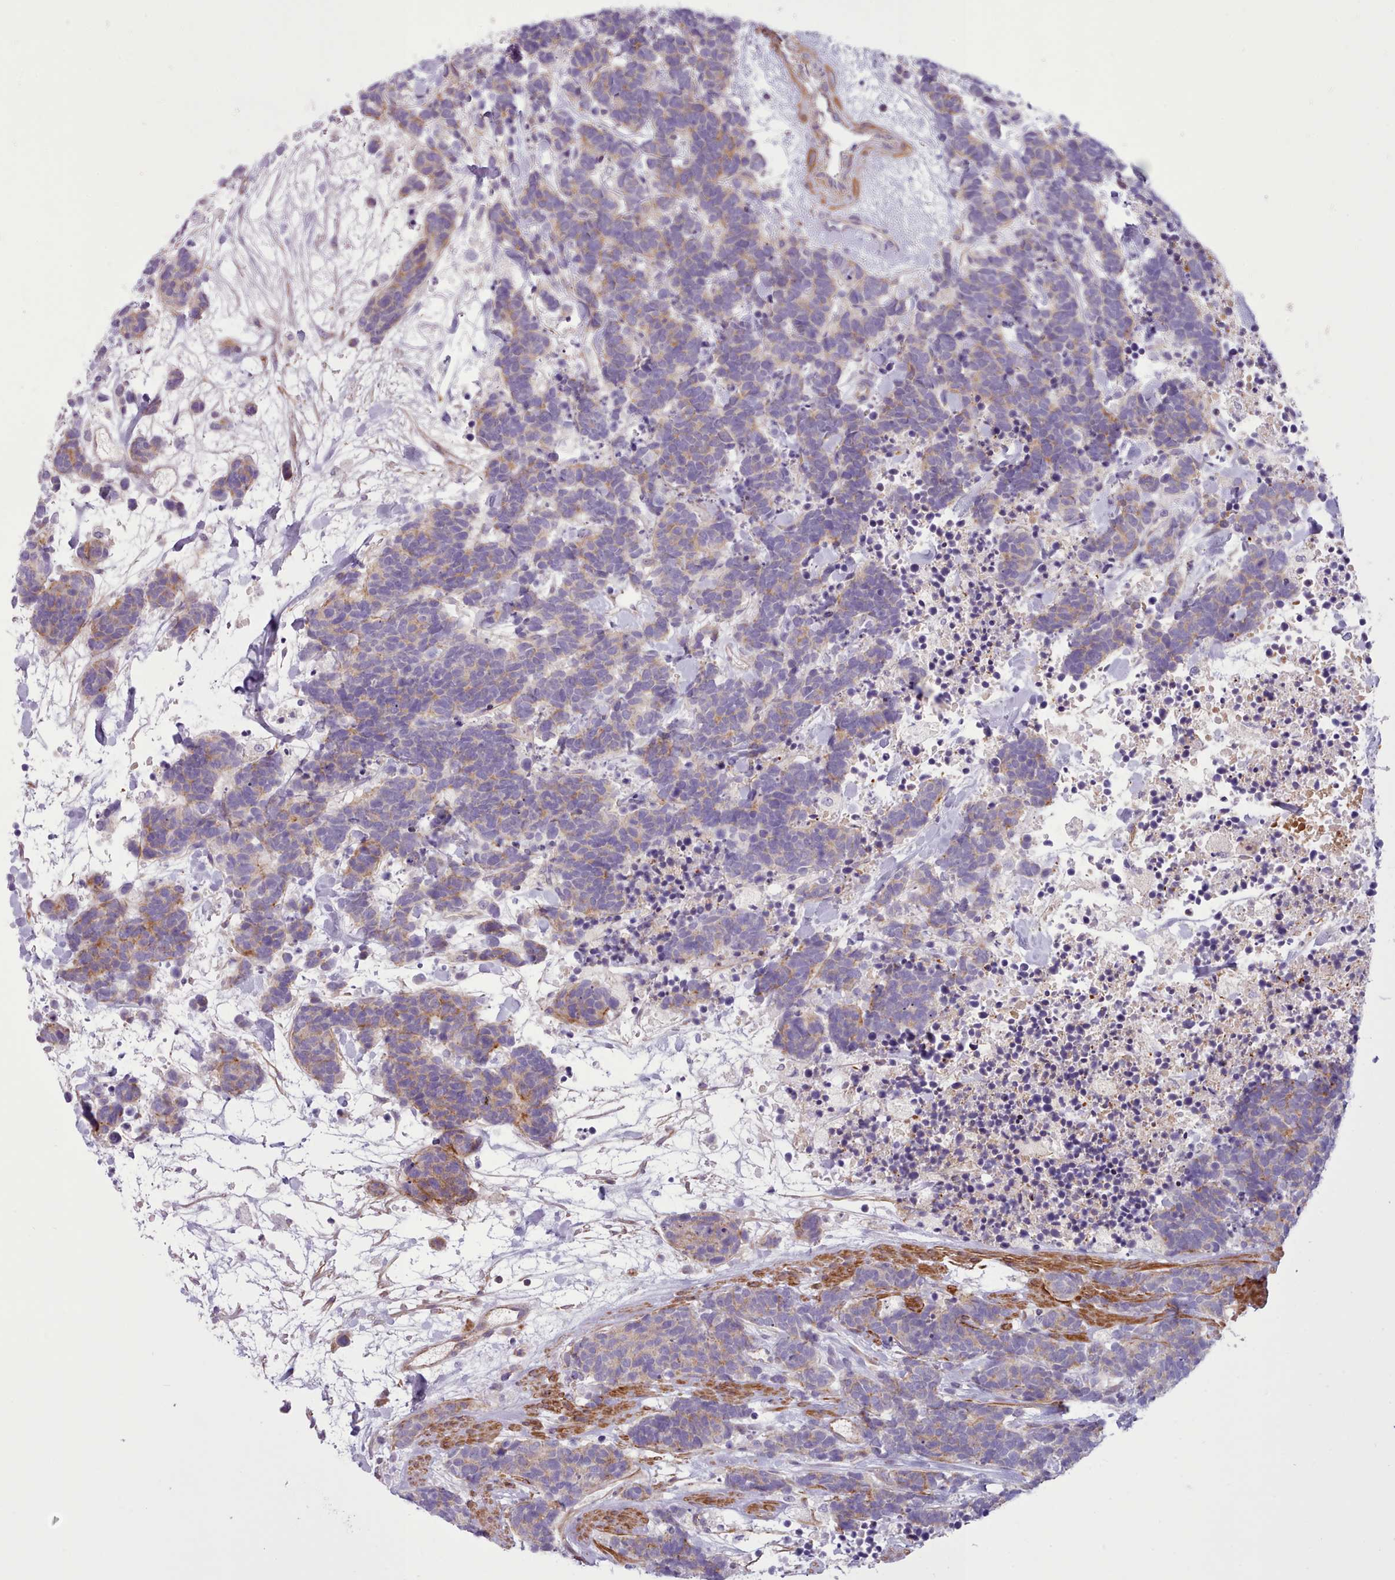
{"staining": {"intensity": "weak", "quantity": "25%-75%", "location": "cytoplasmic/membranous"}, "tissue": "carcinoid", "cell_type": "Tumor cells", "image_type": "cancer", "snomed": [{"axis": "morphology", "description": "Carcinoma, NOS"}, {"axis": "morphology", "description": "Carcinoid, malignant, NOS"}, {"axis": "topography", "description": "Prostate"}], "caption": "The micrograph exhibits staining of malignant carcinoid, revealing weak cytoplasmic/membranous protein staining (brown color) within tumor cells.", "gene": "TENT4B", "patient": {"sex": "male", "age": 57}}